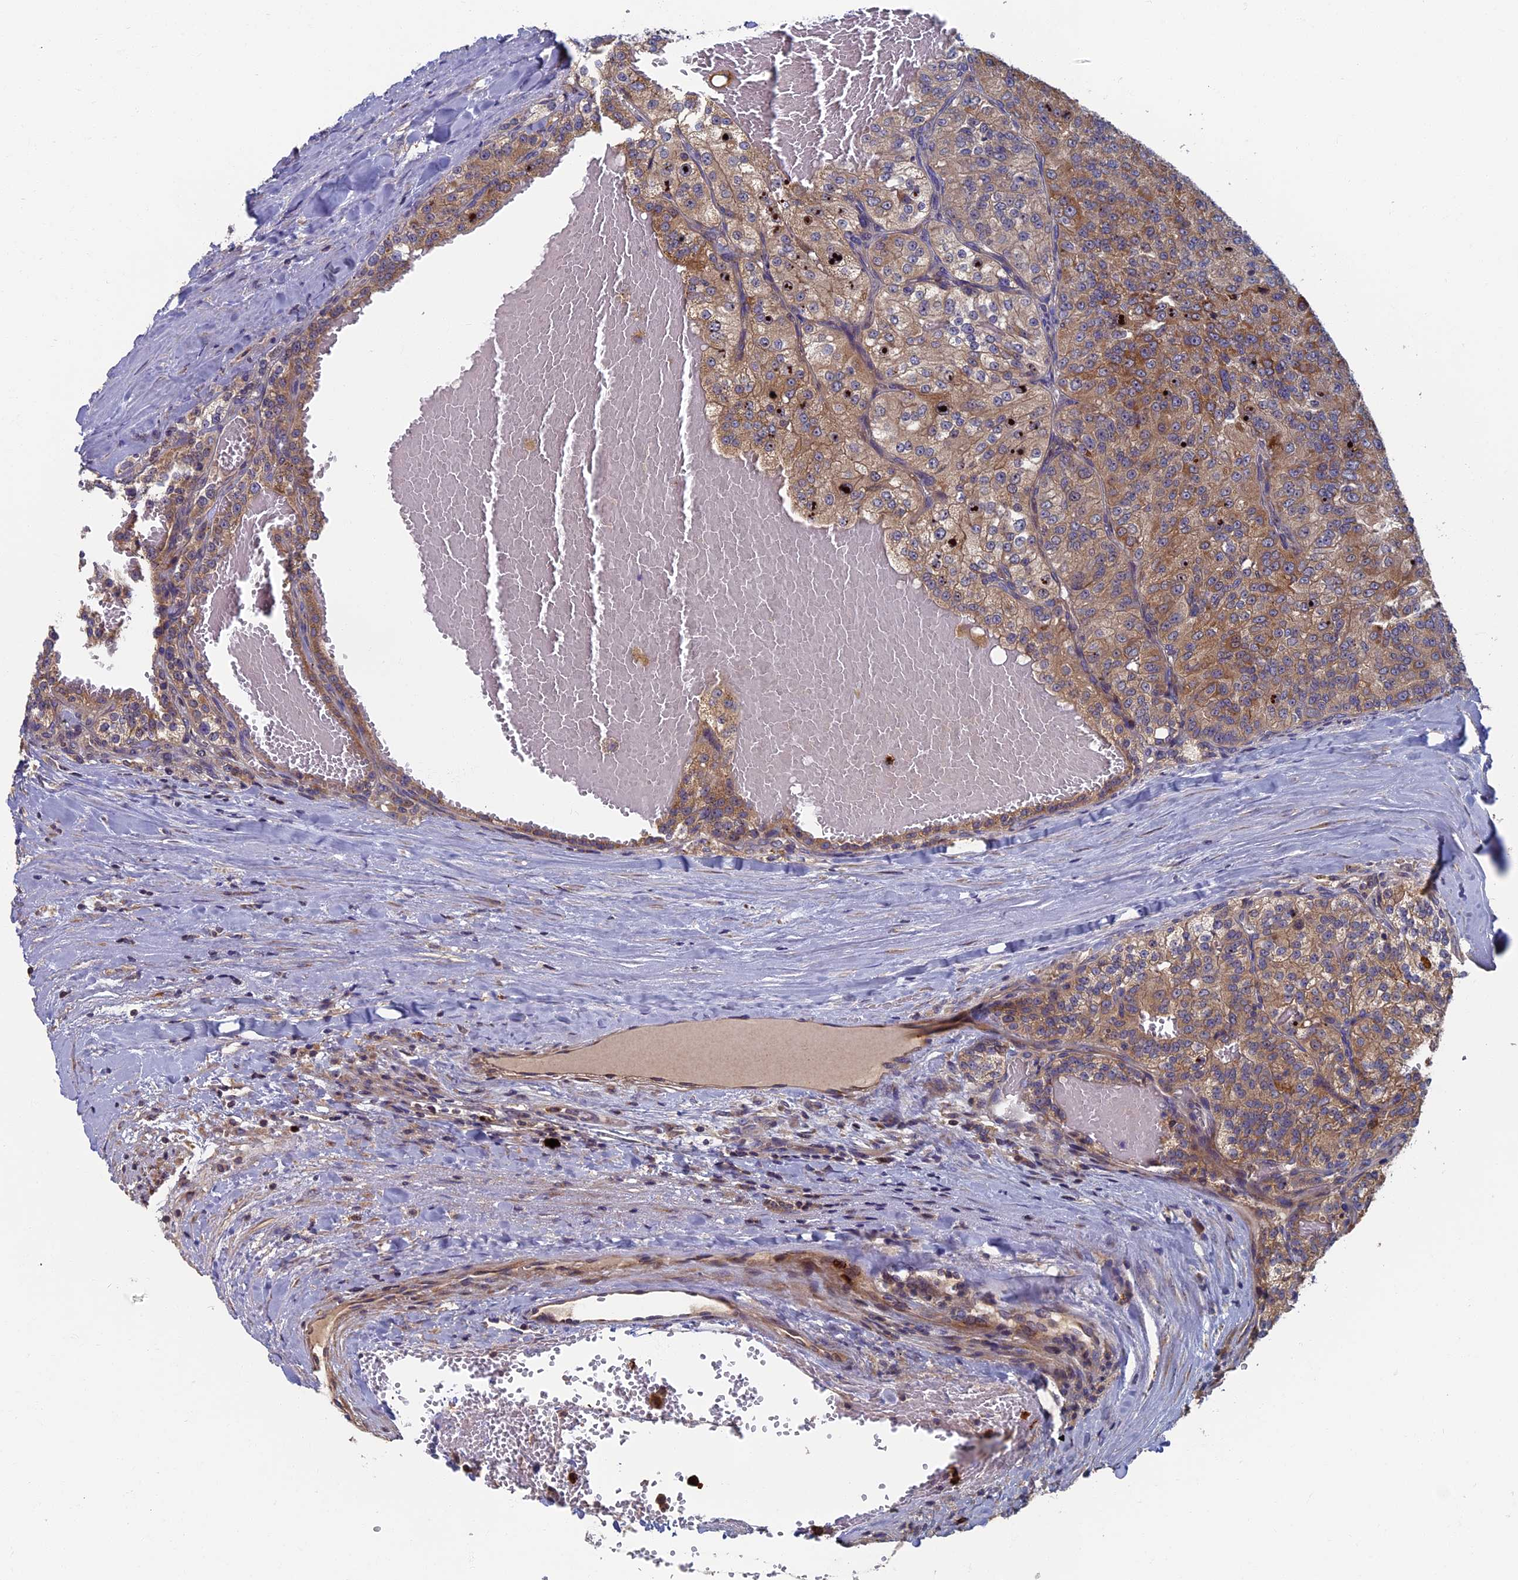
{"staining": {"intensity": "moderate", "quantity": ">75%", "location": "cytoplasmic/membranous"}, "tissue": "renal cancer", "cell_type": "Tumor cells", "image_type": "cancer", "snomed": [{"axis": "morphology", "description": "Adenocarcinoma, NOS"}, {"axis": "topography", "description": "Kidney"}], "caption": "Protein expression by immunohistochemistry (IHC) exhibits moderate cytoplasmic/membranous positivity in about >75% of tumor cells in renal cancer.", "gene": "TNK2", "patient": {"sex": "female", "age": 63}}